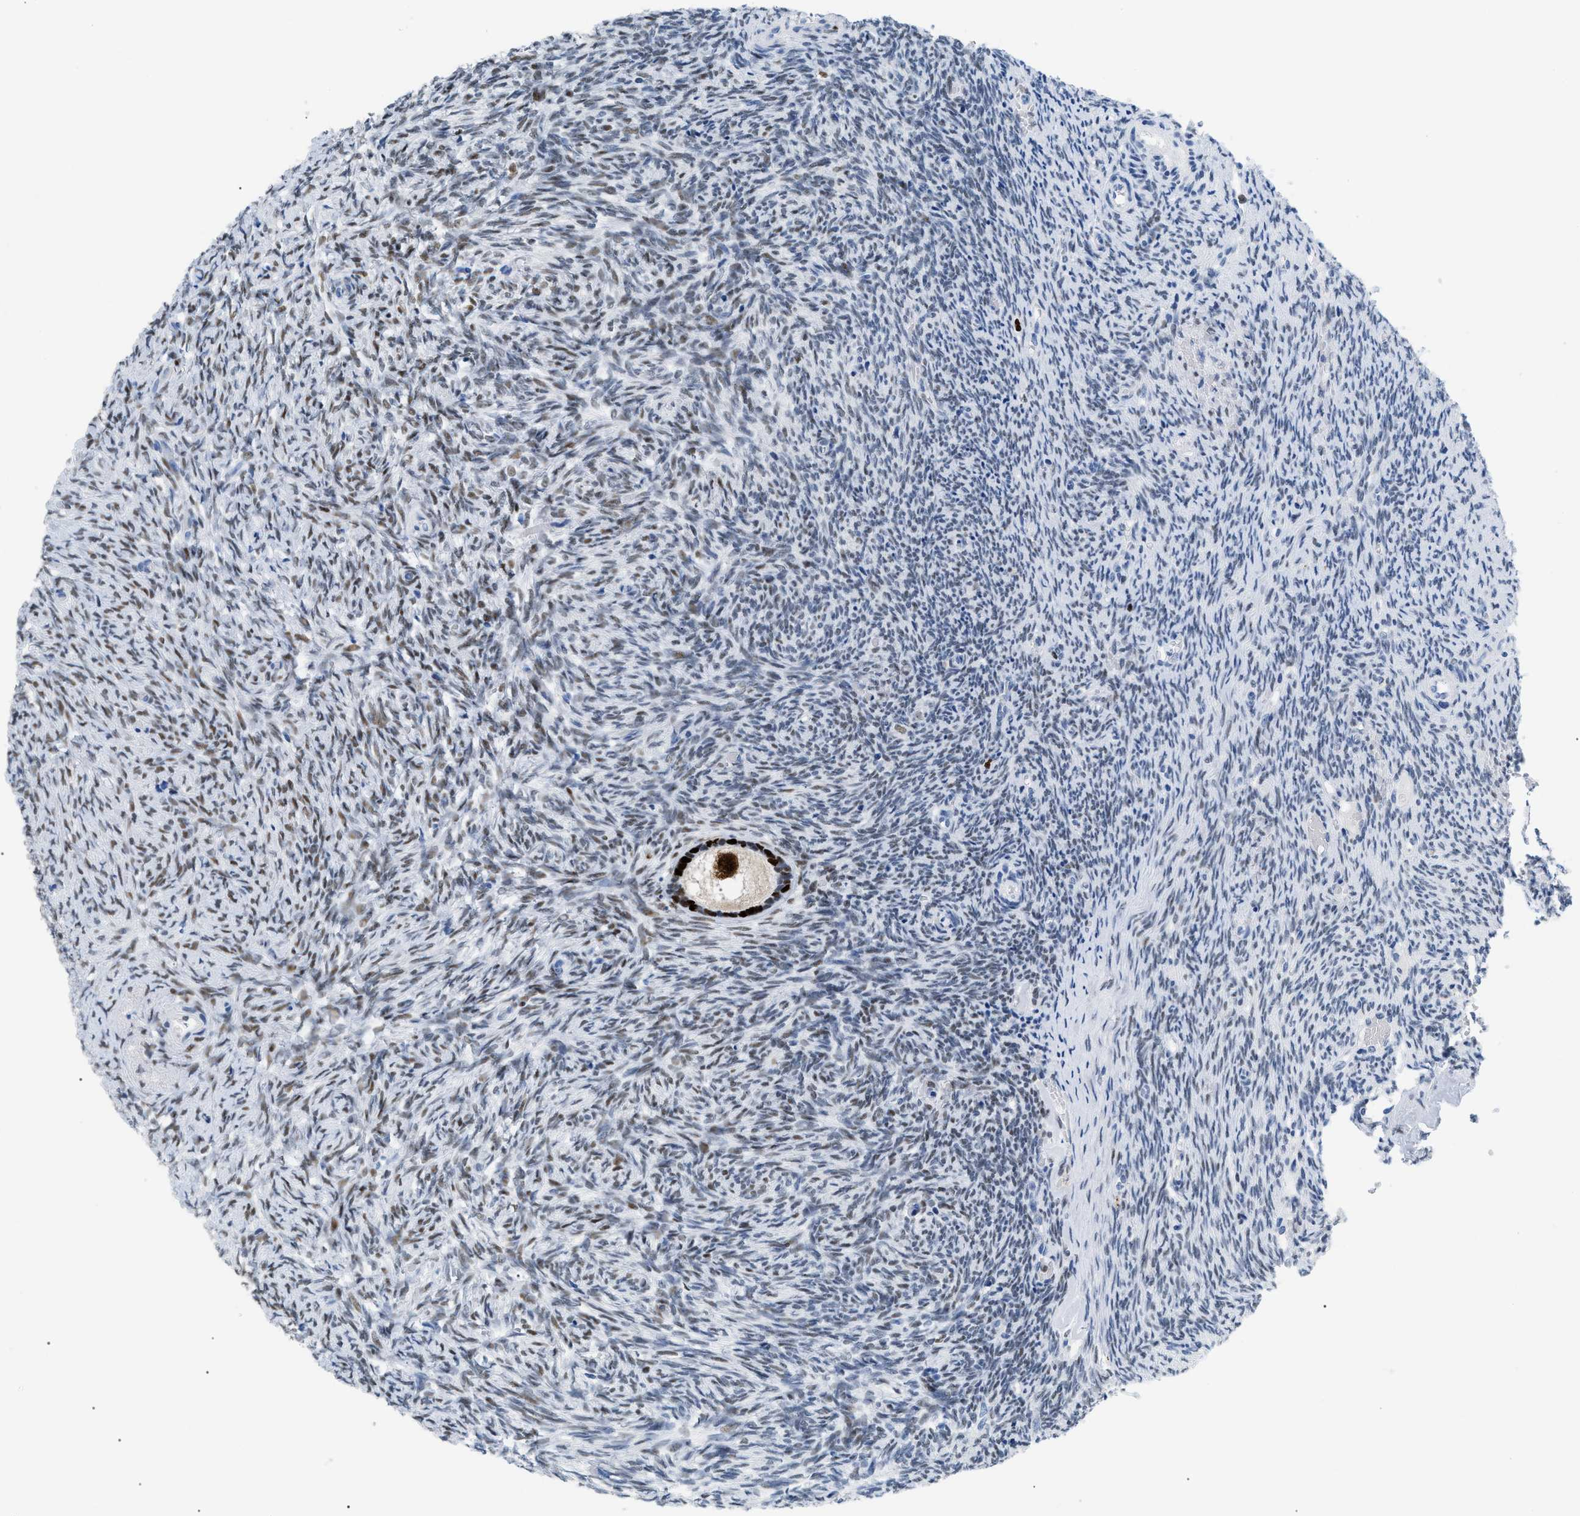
{"staining": {"intensity": "strong", "quantity": ">75%", "location": "cytoplasmic/membranous,nuclear"}, "tissue": "ovary", "cell_type": "Follicle cells", "image_type": "normal", "snomed": [{"axis": "morphology", "description": "Normal tissue, NOS"}, {"axis": "topography", "description": "Ovary"}], "caption": "A high-resolution photomicrograph shows immunohistochemistry staining of benign ovary, which exhibits strong cytoplasmic/membranous,nuclear positivity in approximately >75% of follicle cells.", "gene": "MCM7", "patient": {"sex": "female", "age": 41}}